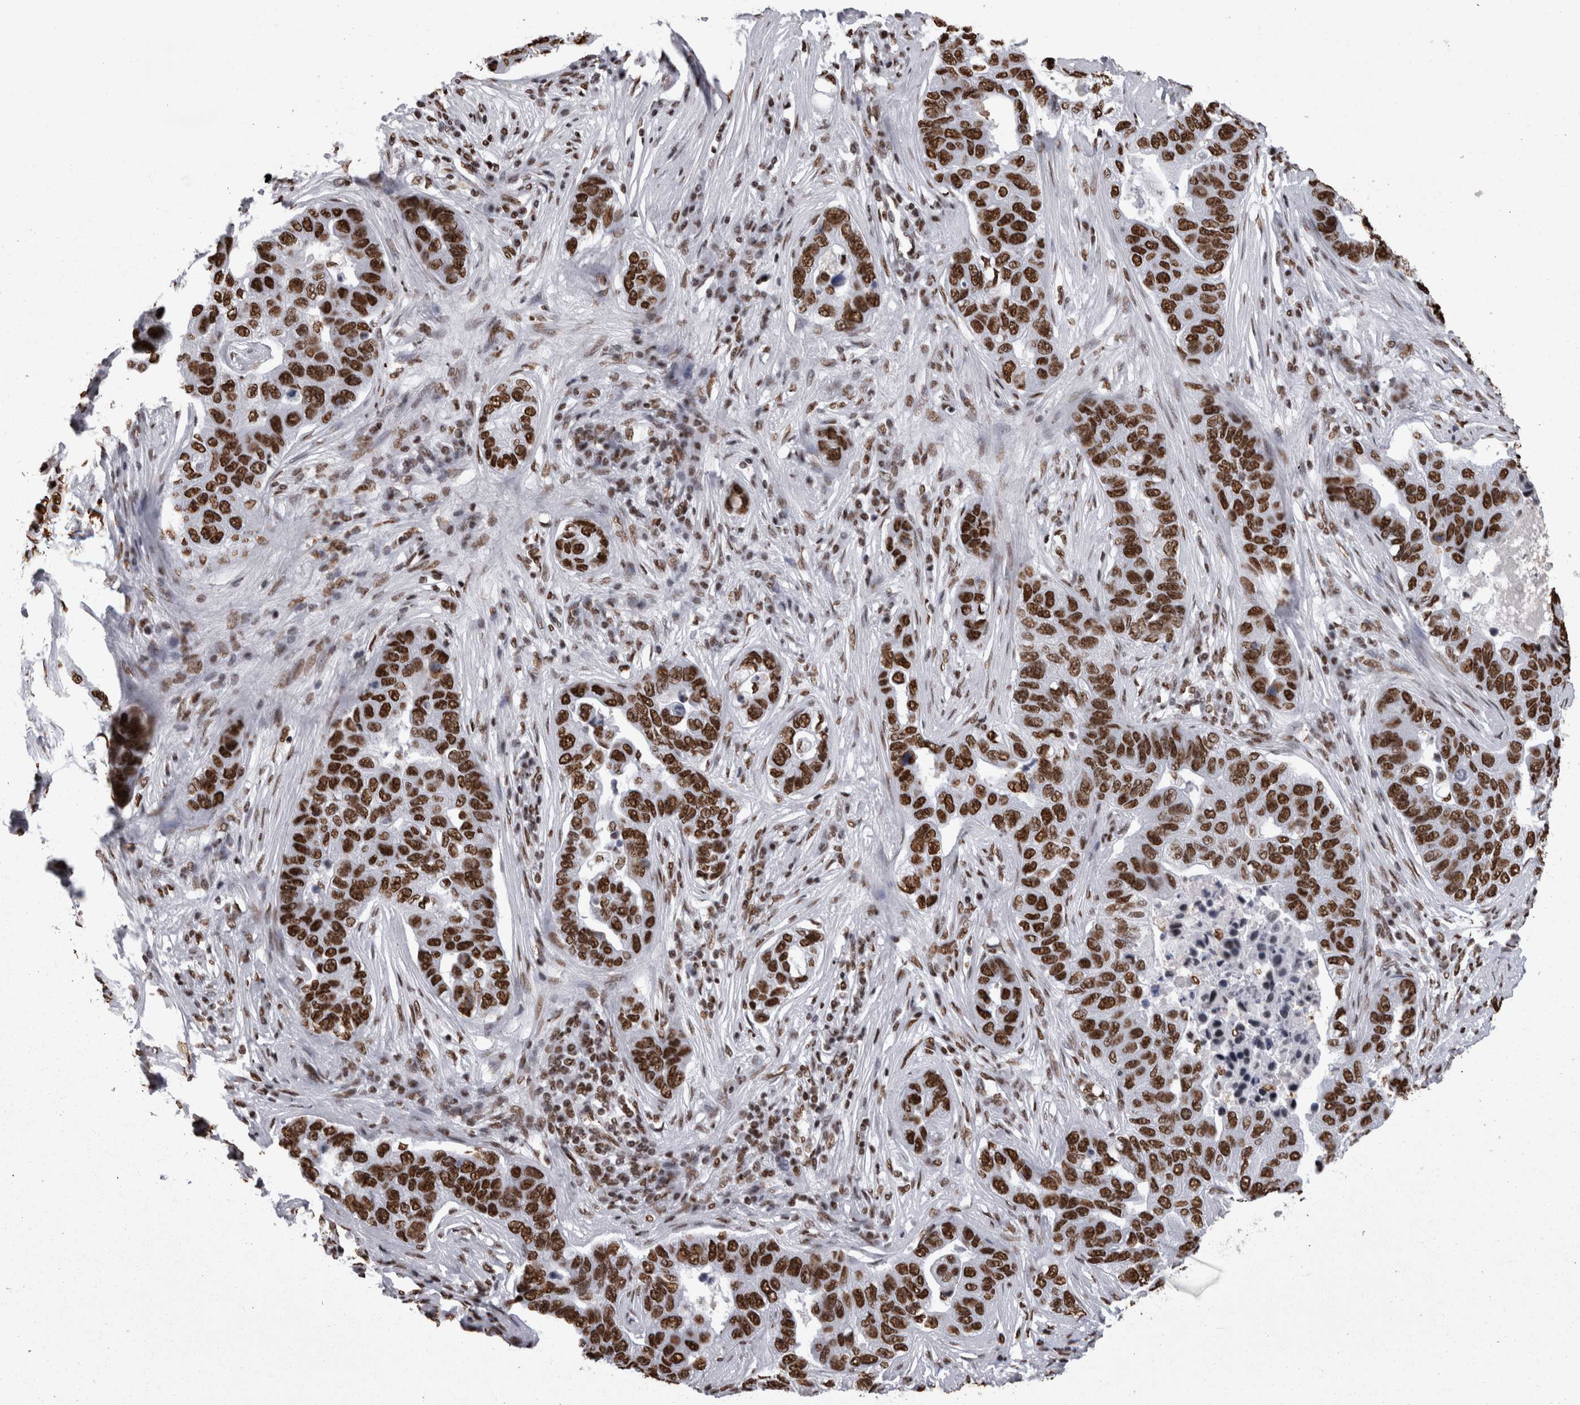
{"staining": {"intensity": "strong", "quantity": ">75%", "location": "nuclear"}, "tissue": "pancreatic cancer", "cell_type": "Tumor cells", "image_type": "cancer", "snomed": [{"axis": "morphology", "description": "Adenocarcinoma, NOS"}, {"axis": "topography", "description": "Pancreas"}], "caption": "Immunohistochemical staining of human pancreatic adenocarcinoma exhibits strong nuclear protein expression in approximately >75% of tumor cells.", "gene": "HNRNPM", "patient": {"sex": "female", "age": 61}}